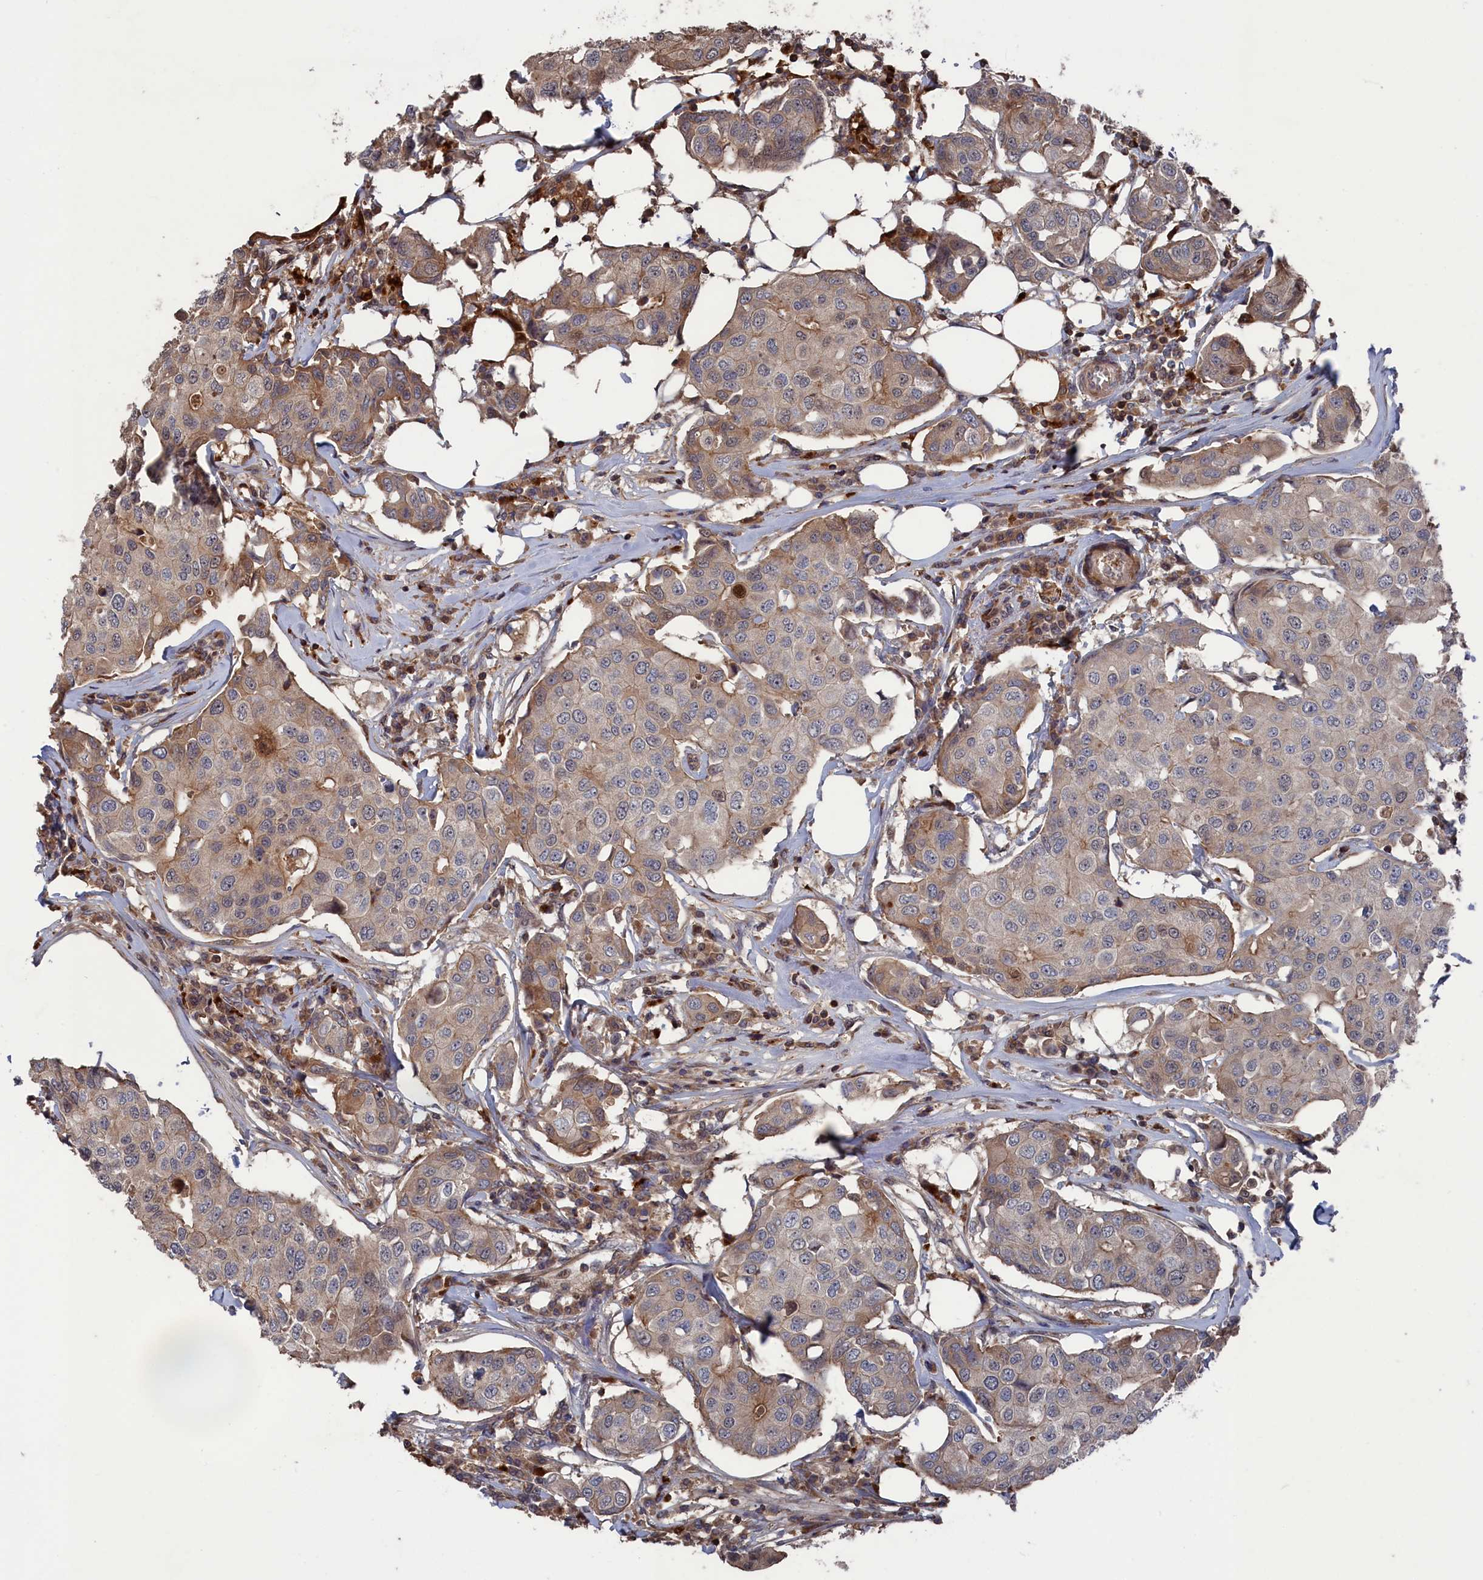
{"staining": {"intensity": "moderate", "quantity": "<25%", "location": "cytoplasmic/membranous"}, "tissue": "breast cancer", "cell_type": "Tumor cells", "image_type": "cancer", "snomed": [{"axis": "morphology", "description": "Duct carcinoma"}, {"axis": "topography", "description": "Breast"}], "caption": "Breast cancer stained with DAB (3,3'-diaminobenzidine) IHC reveals low levels of moderate cytoplasmic/membranous positivity in approximately <25% of tumor cells.", "gene": "PLA2G15", "patient": {"sex": "female", "age": 80}}